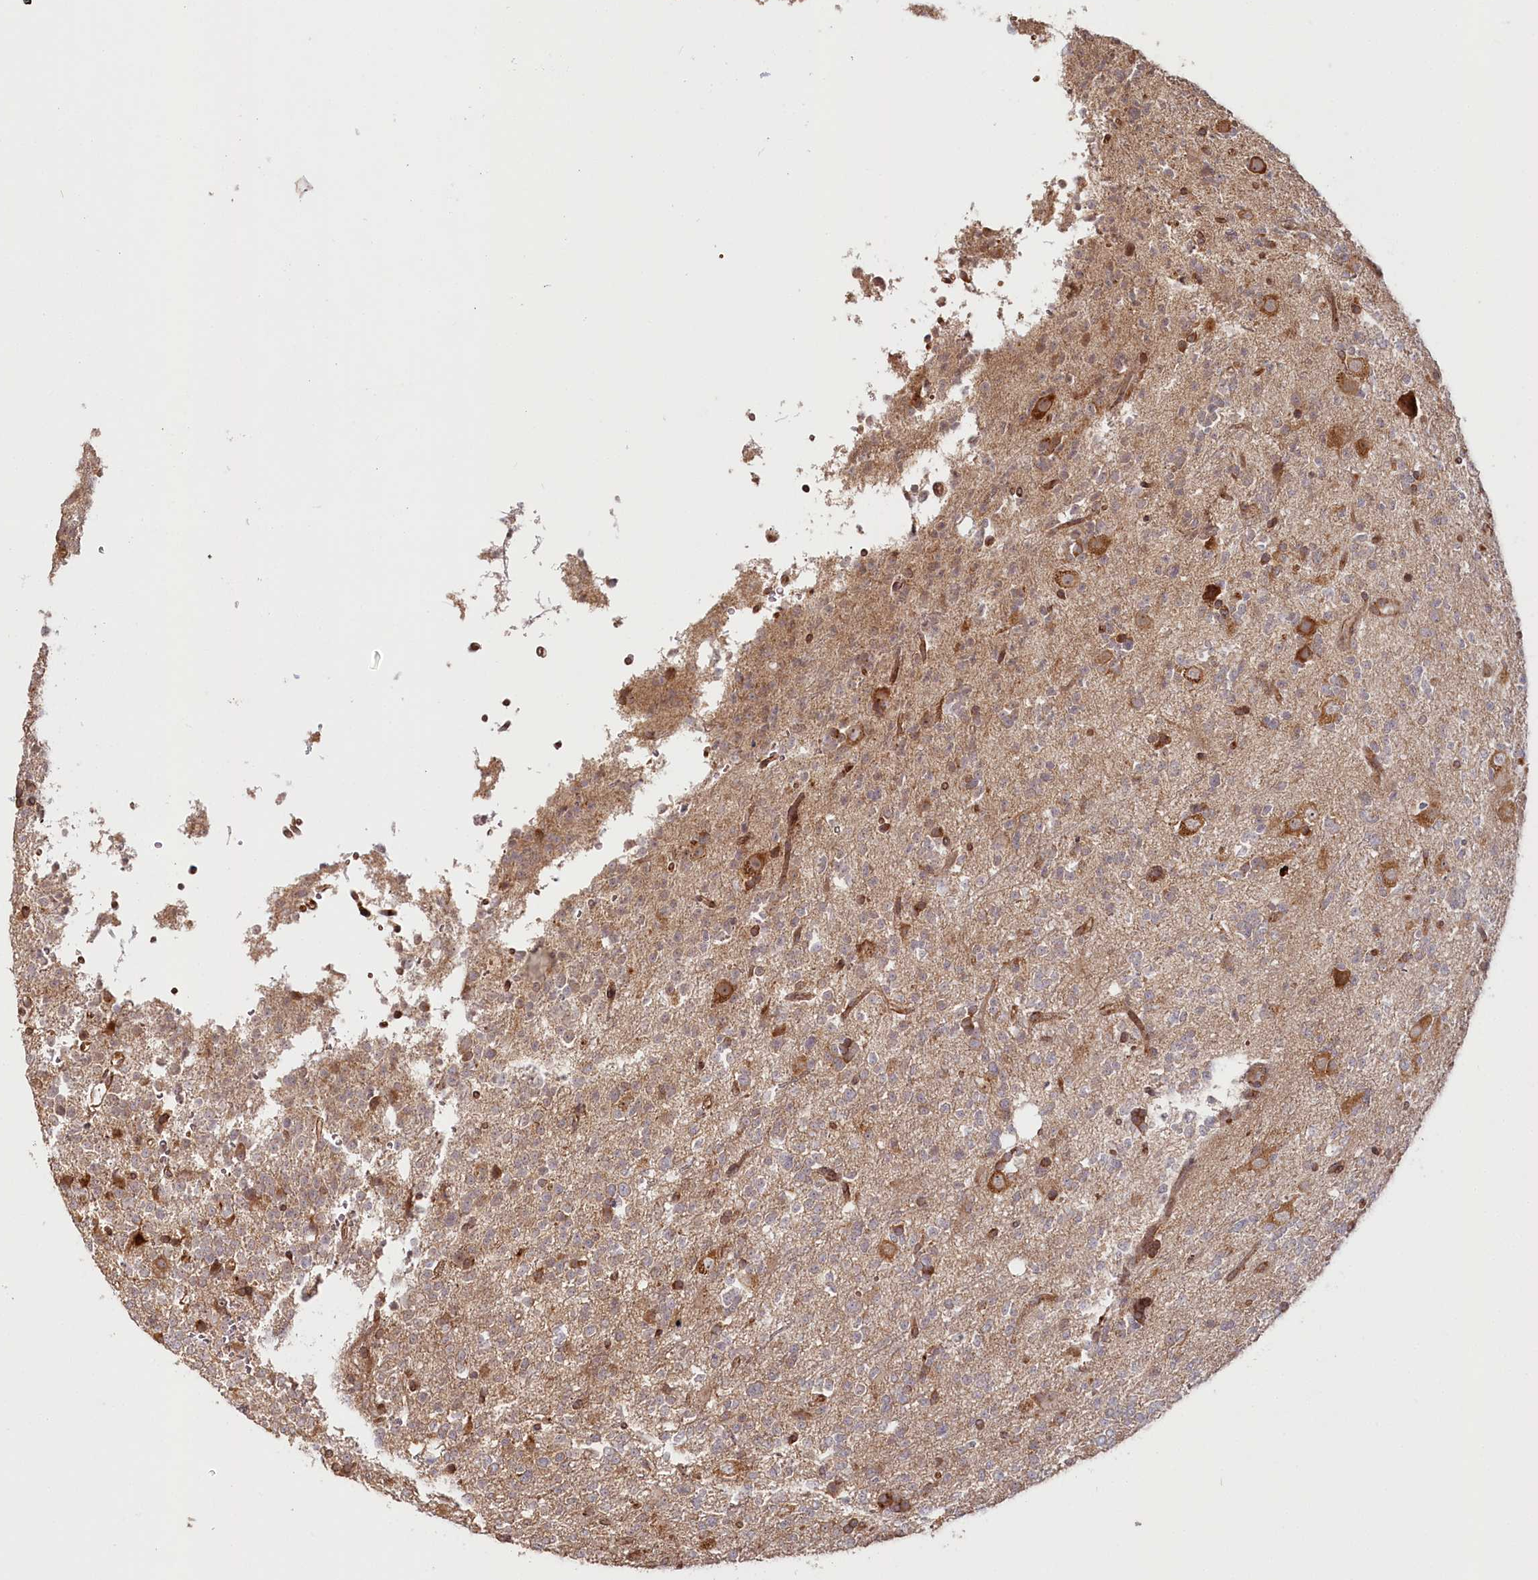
{"staining": {"intensity": "weak", "quantity": "25%-75%", "location": "cytoplasmic/membranous"}, "tissue": "glioma", "cell_type": "Tumor cells", "image_type": "cancer", "snomed": [{"axis": "morphology", "description": "Glioma, malignant, High grade"}, {"axis": "topography", "description": "Brain"}], "caption": "This is a photomicrograph of immunohistochemistry (IHC) staining of glioma, which shows weak positivity in the cytoplasmic/membranous of tumor cells.", "gene": "OTUD4", "patient": {"sex": "female", "age": 62}}